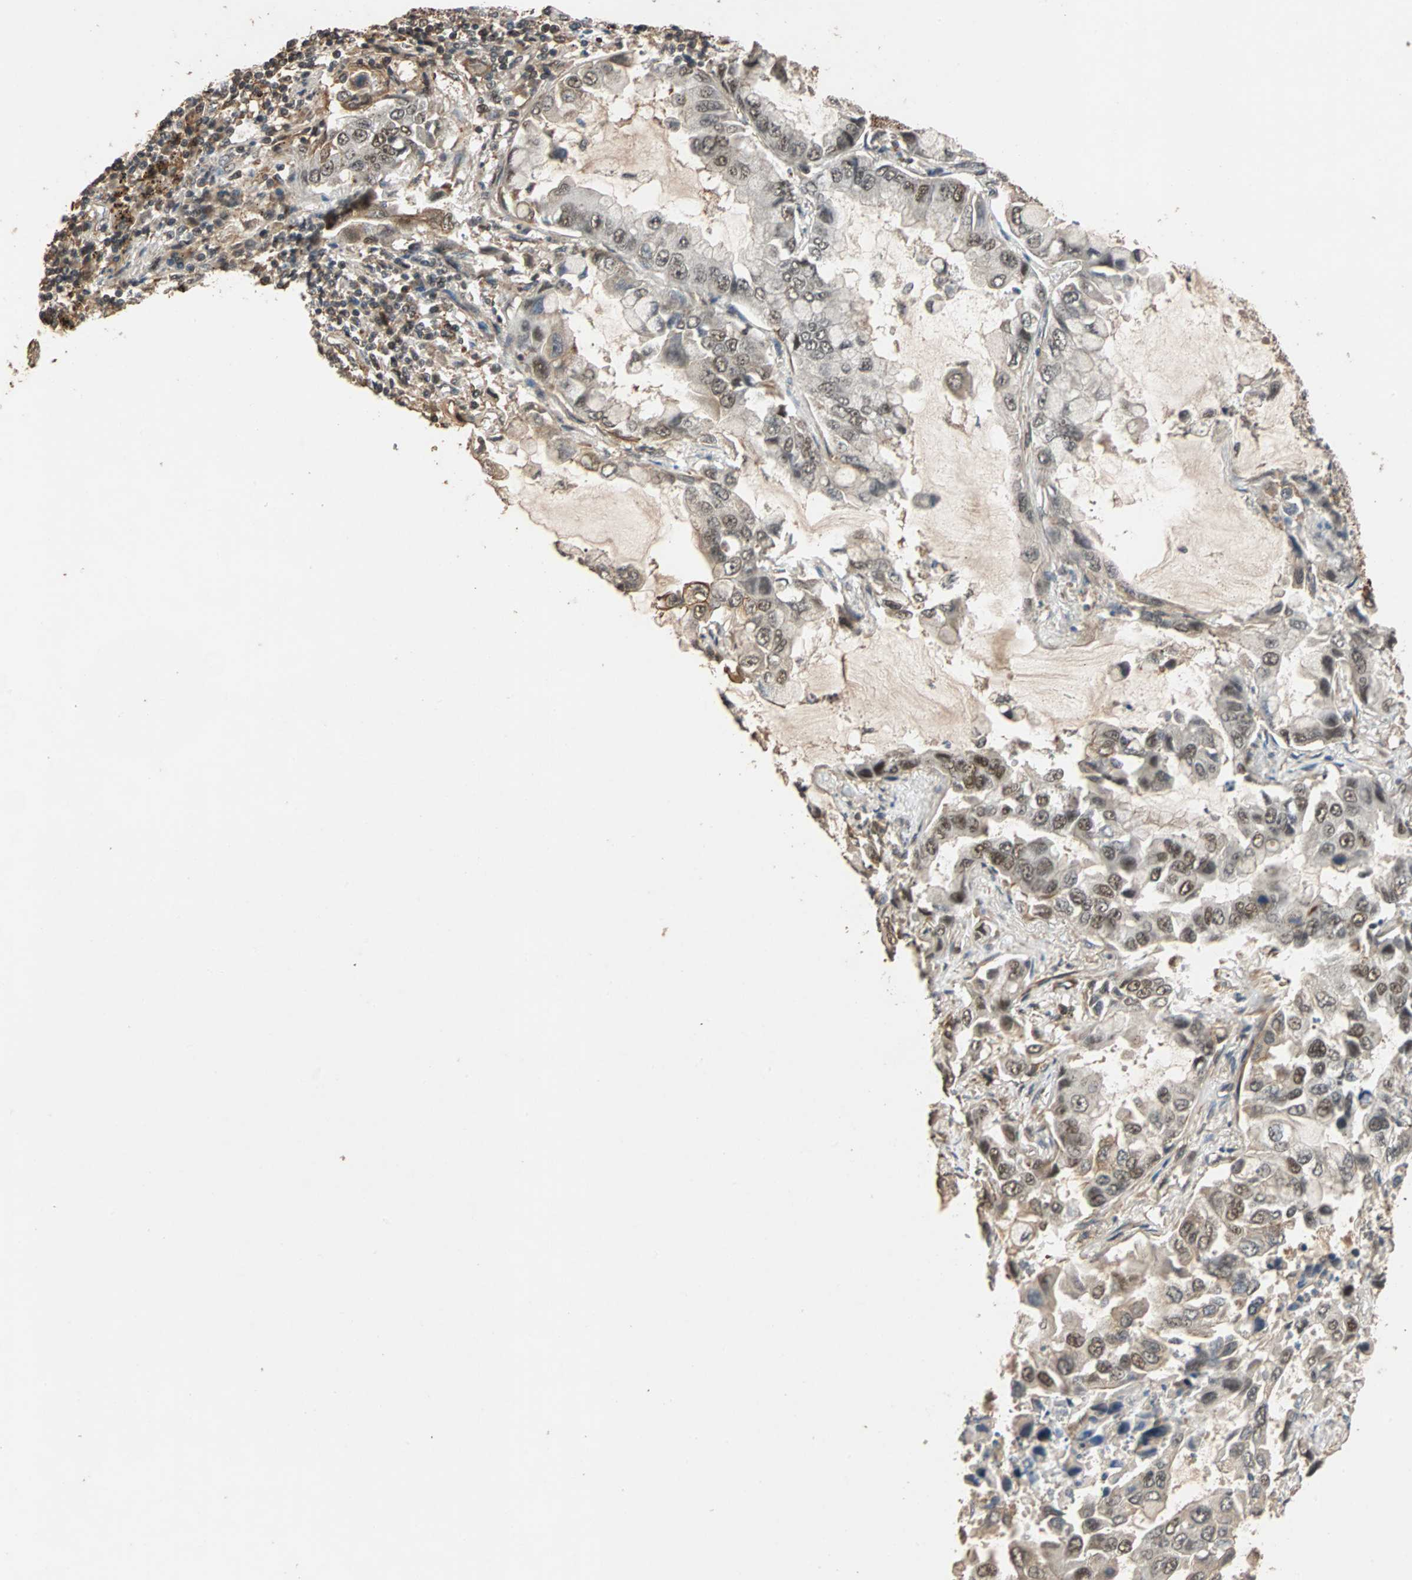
{"staining": {"intensity": "moderate", "quantity": "25%-75%", "location": "cytoplasmic/membranous,nuclear"}, "tissue": "lung cancer", "cell_type": "Tumor cells", "image_type": "cancer", "snomed": [{"axis": "morphology", "description": "Adenocarcinoma, NOS"}, {"axis": "topography", "description": "Lung"}], "caption": "The micrograph reveals a brown stain indicating the presence of a protein in the cytoplasmic/membranous and nuclear of tumor cells in lung cancer. The protein is stained brown, and the nuclei are stained in blue (DAB IHC with brightfield microscopy, high magnification).", "gene": "CDC5L", "patient": {"sex": "male", "age": 64}}